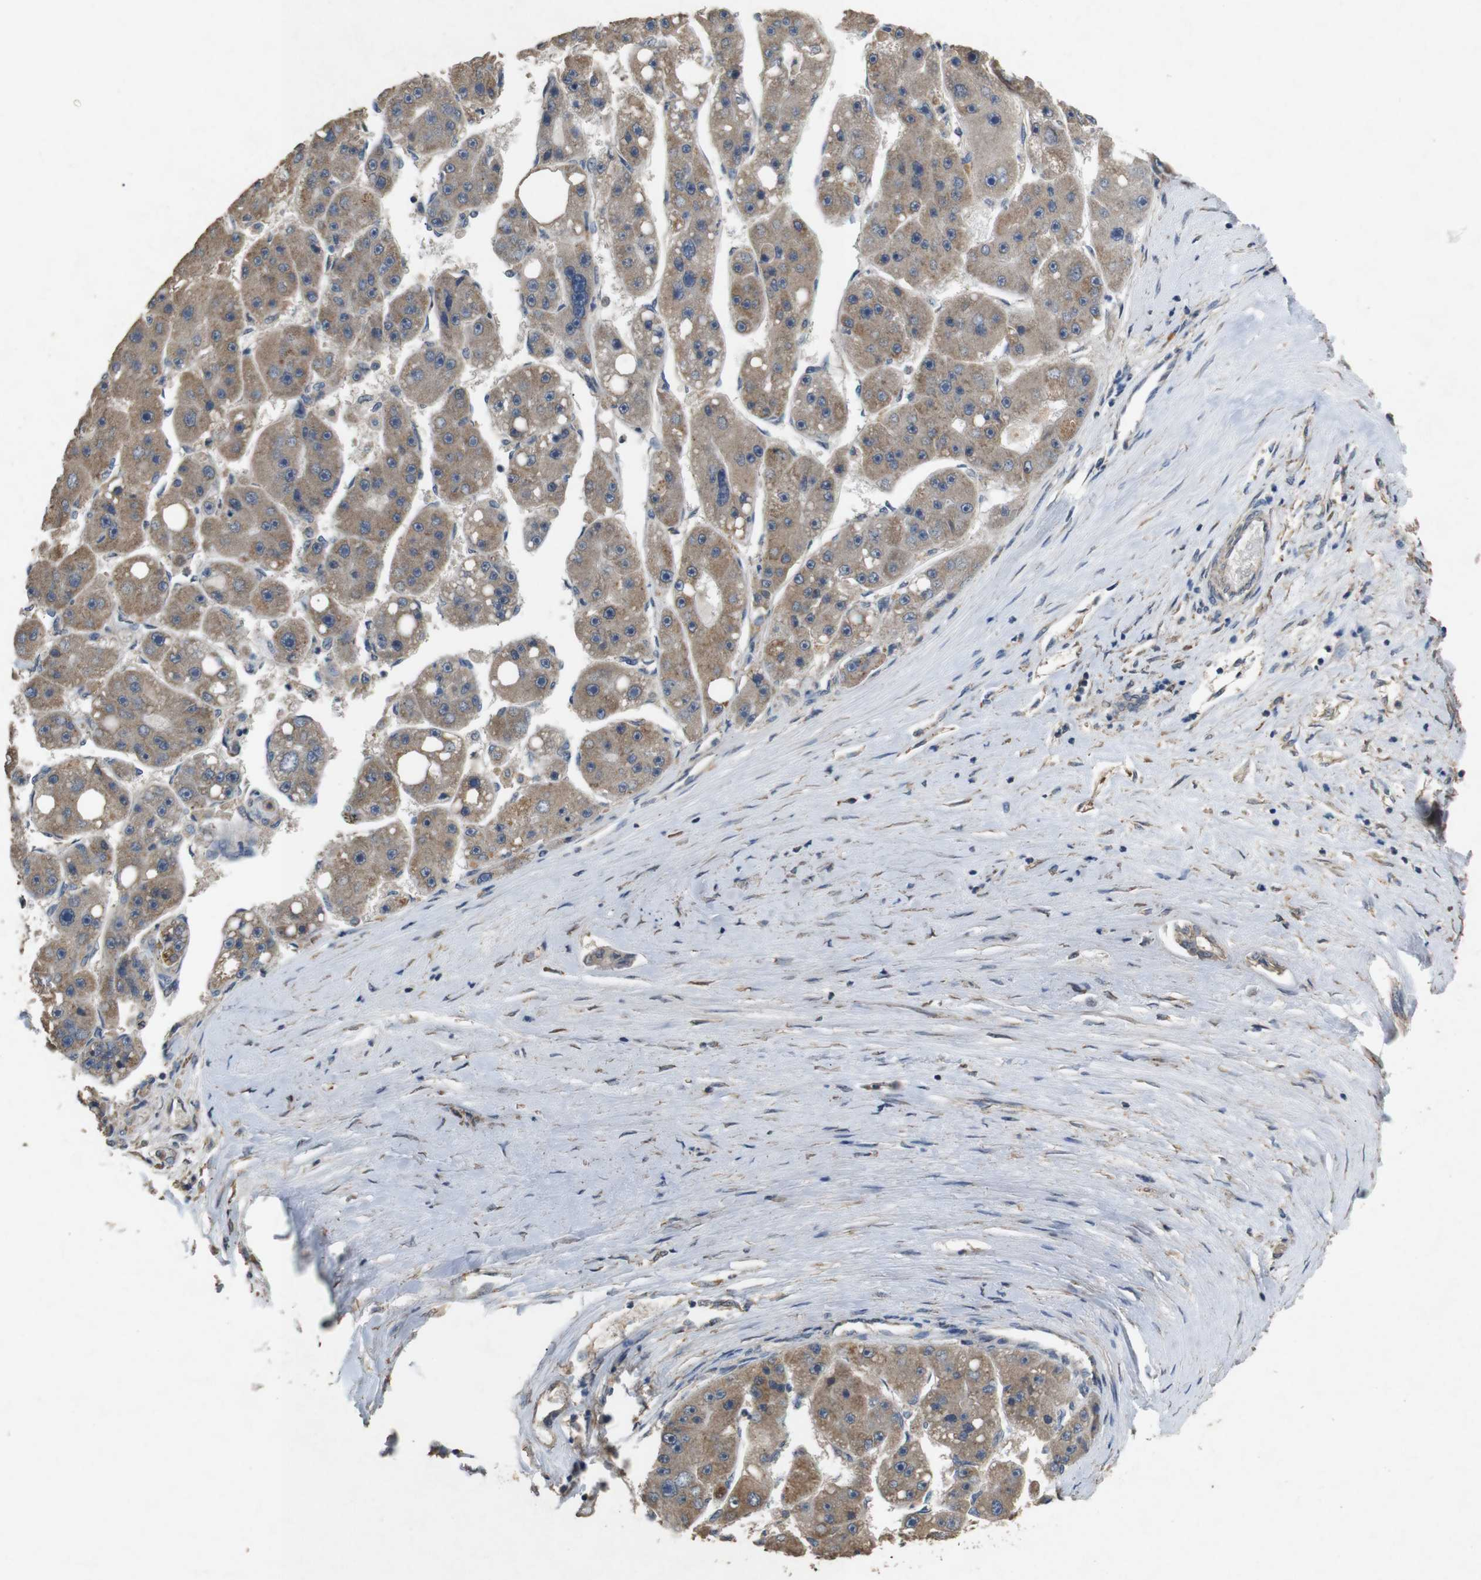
{"staining": {"intensity": "moderate", "quantity": ">75%", "location": "cytoplasmic/membranous"}, "tissue": "liver cancer", "cell_type": "Tumor cells", "image_type": "cancer", "snomed": [{"axis": "morphology", "description": "Carcinoma, Hepatocellular, NOS"}, {"axis": "topography", "description": "Liver"}], "caption": "This histopathology image shows immunohistochemistry (IHC) staining of human liver cancer (hepatocellular carcinoma), with medium moderate cytoplasmic/membranous expression in about >75% of tumor cells.", "gene": "BNIP3", "patient": {"sex": "female", "age": 61}}